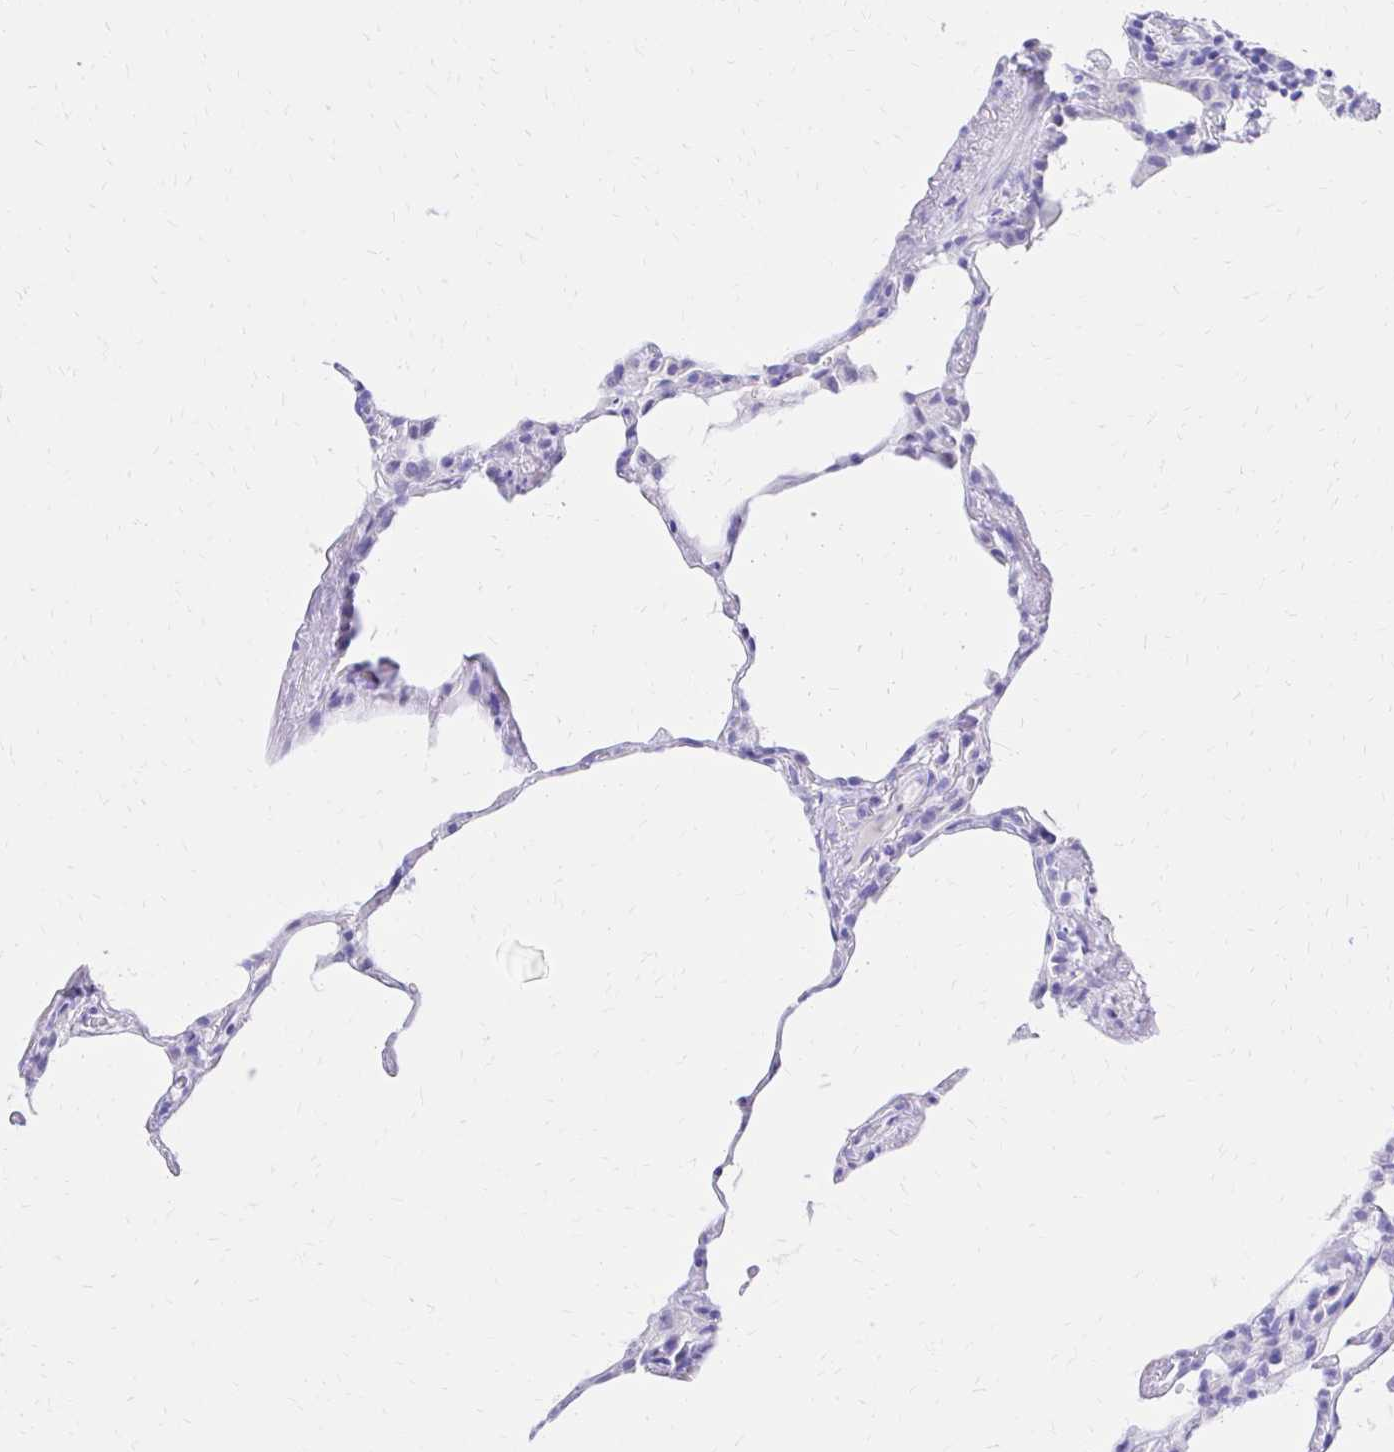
{"staining": {"intensity": "negative", "quantity": "none", "location": "none"}, "tissue": "lung", "cell_type": "Alveolar cells", "image_type": "normal", "snomed": [{"axis": "morphology", "description": "Normal tissue, NOS"}, {"axis": "topography", "description": "Lung"}], "caption": "Normal lung was stained to show a protein in brown. There is no significant staining in alveolar cells. (DAB (3,3'-diaminobenzidine) immunohistochemistry with hematoxylin counter stain).", "gene": "S100G", "patient": {"sex": "female", "age": 57}}